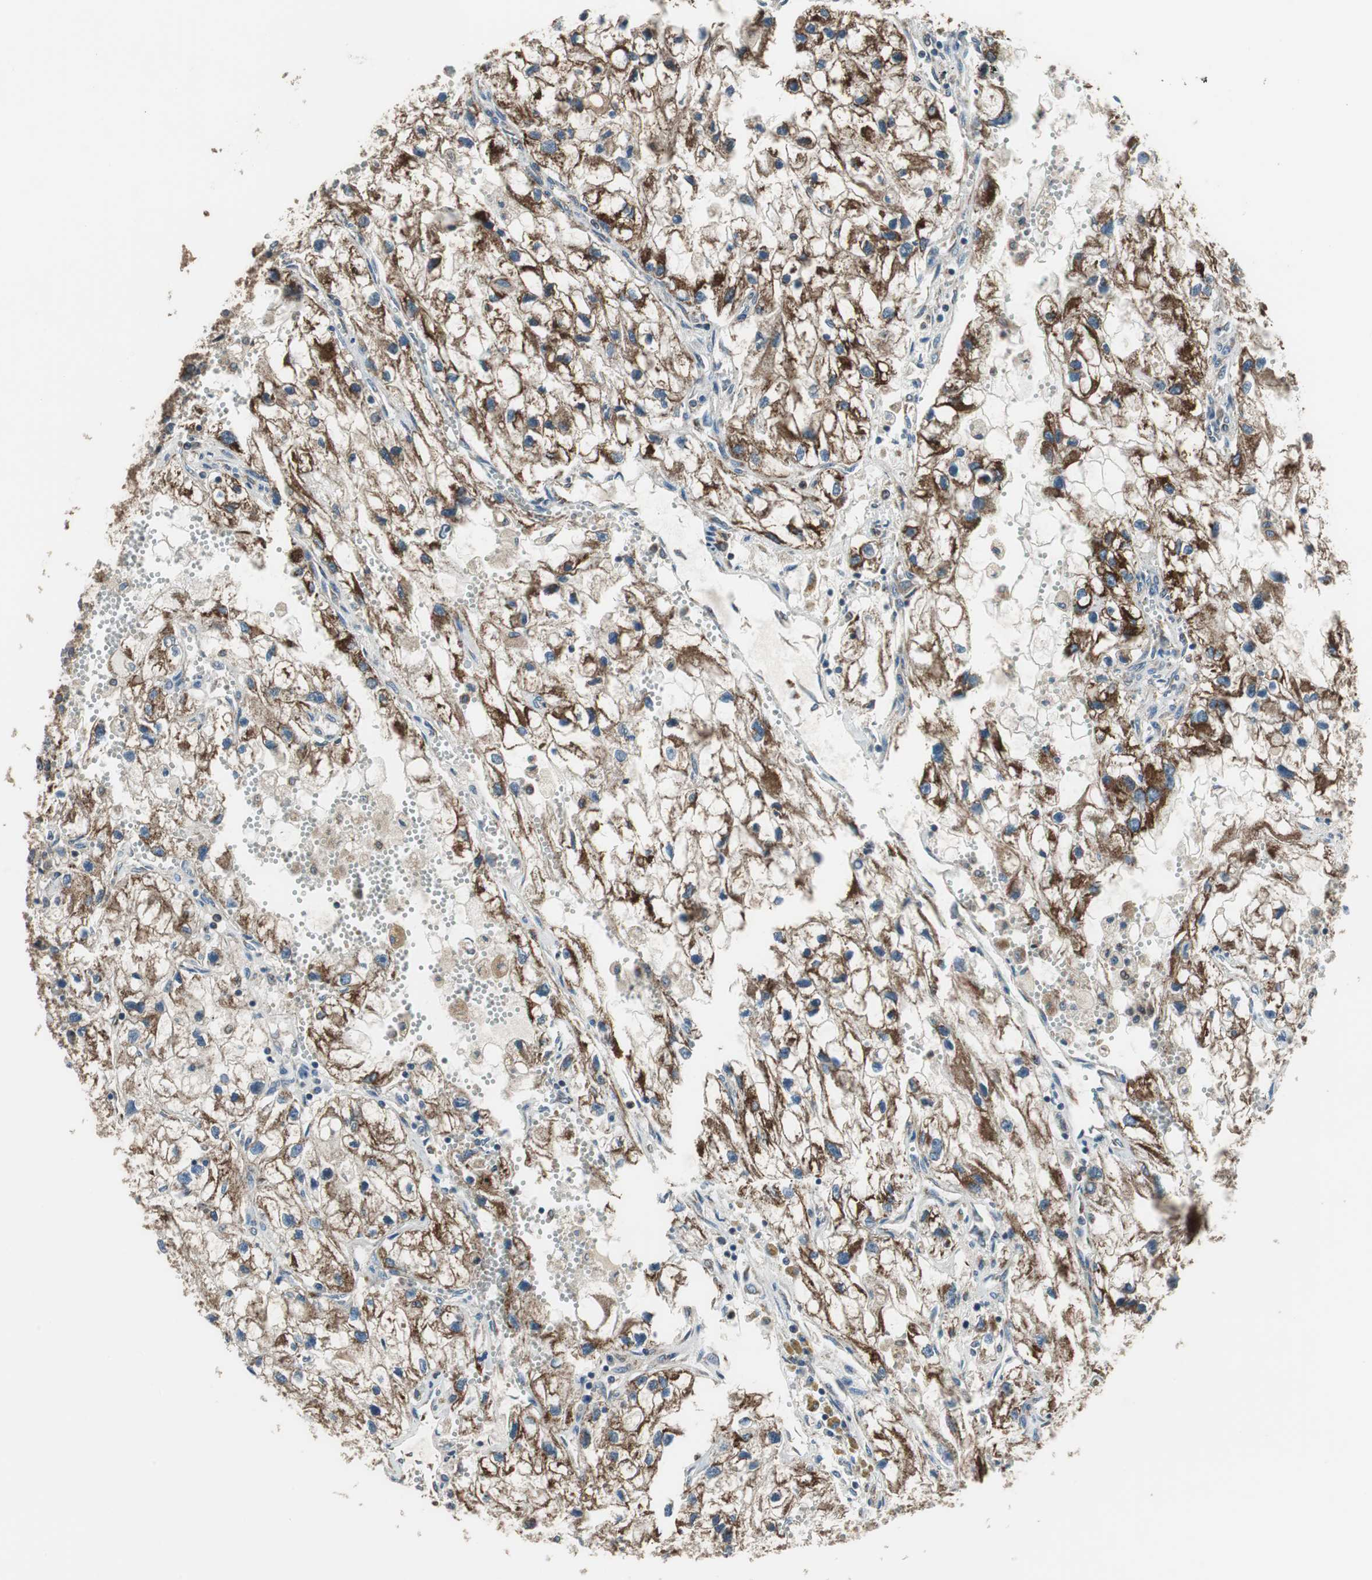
{"staining": {"intensity": "strong", "quantity": ">75%", "location": "cytoplasmic/membranous"}, "tissue": "renal cancer", "cell_type": "Tumor cells", "image_type": "cancer", "snomed": [{"axis": "morphology", "description": "Adenocarcinoma, NOS"}, {"axis": "topography", "description": "Kidney"}], "caption": "Tumor cells exhibit high levels of strong cytoplasmic/membranous positivity in about >75% of cells in human renal adenocarcinoma.", "gene": "PI4KB", "patient": {"sex": "female", "age": 70}}